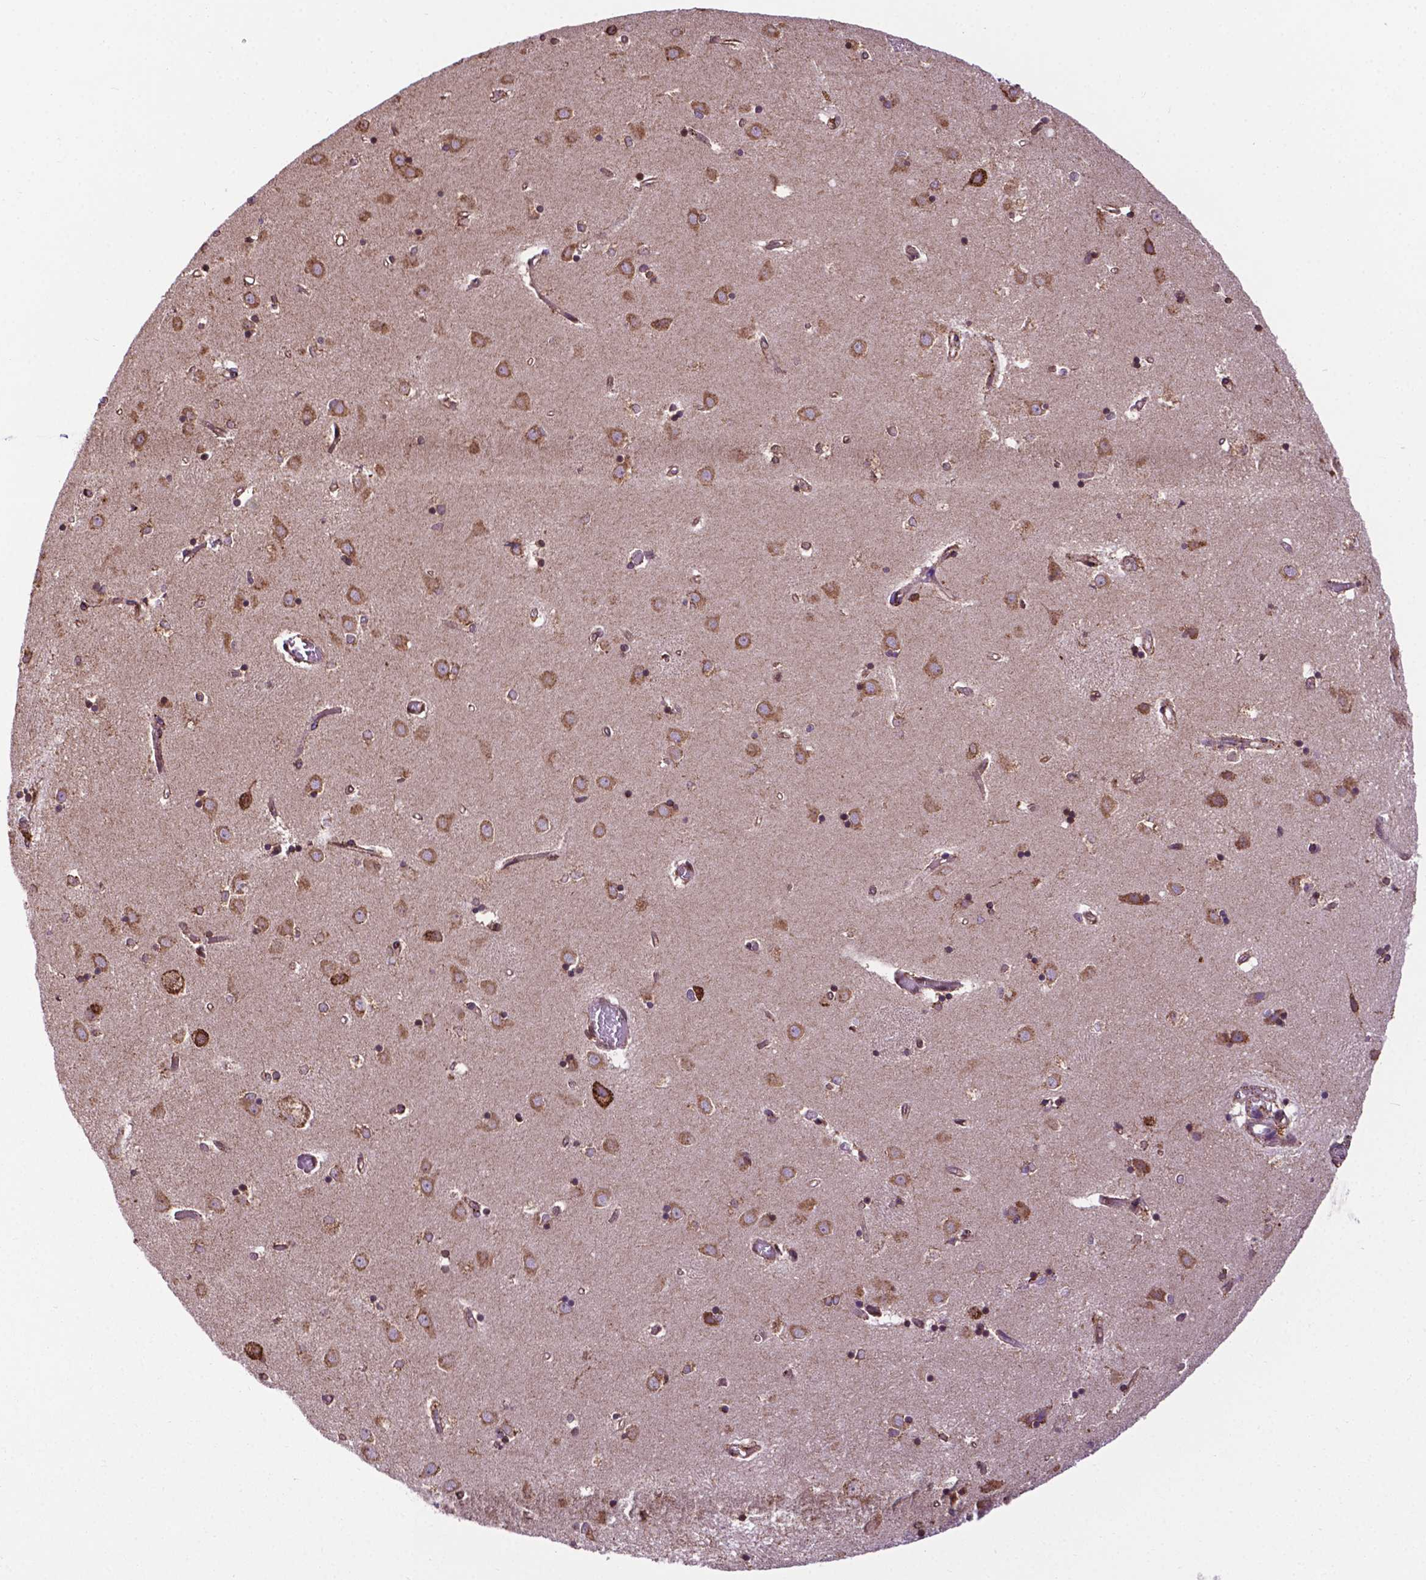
{"staining": {"intensity": "moderate", "quantity": "<25%", "location": "cytoplasmic/membranous"}, "tissue": "caudate", "cell_type": "Glial cells", "image_type": "normal", "snomed": [{"axis": "morphology", "description": "Normal tissue, NOS"}, {"axis": "topography", "description": "Lateral ventricle wall"}], "caption": "High-magnification brightfield microscopy of benign caudate stained with DAB (3,3'-diaminobenzidine) (brown) and counterstained with hematoxylin (blue). glial cells exhibit moderate cytoplasmic/membranous positivity is identified in approximately<25% of cells. Ihc stains the protein in brown and the nuclei are stained blue.", "gene": "GANAB", "patient": {"sex": "male", "age": 54}}